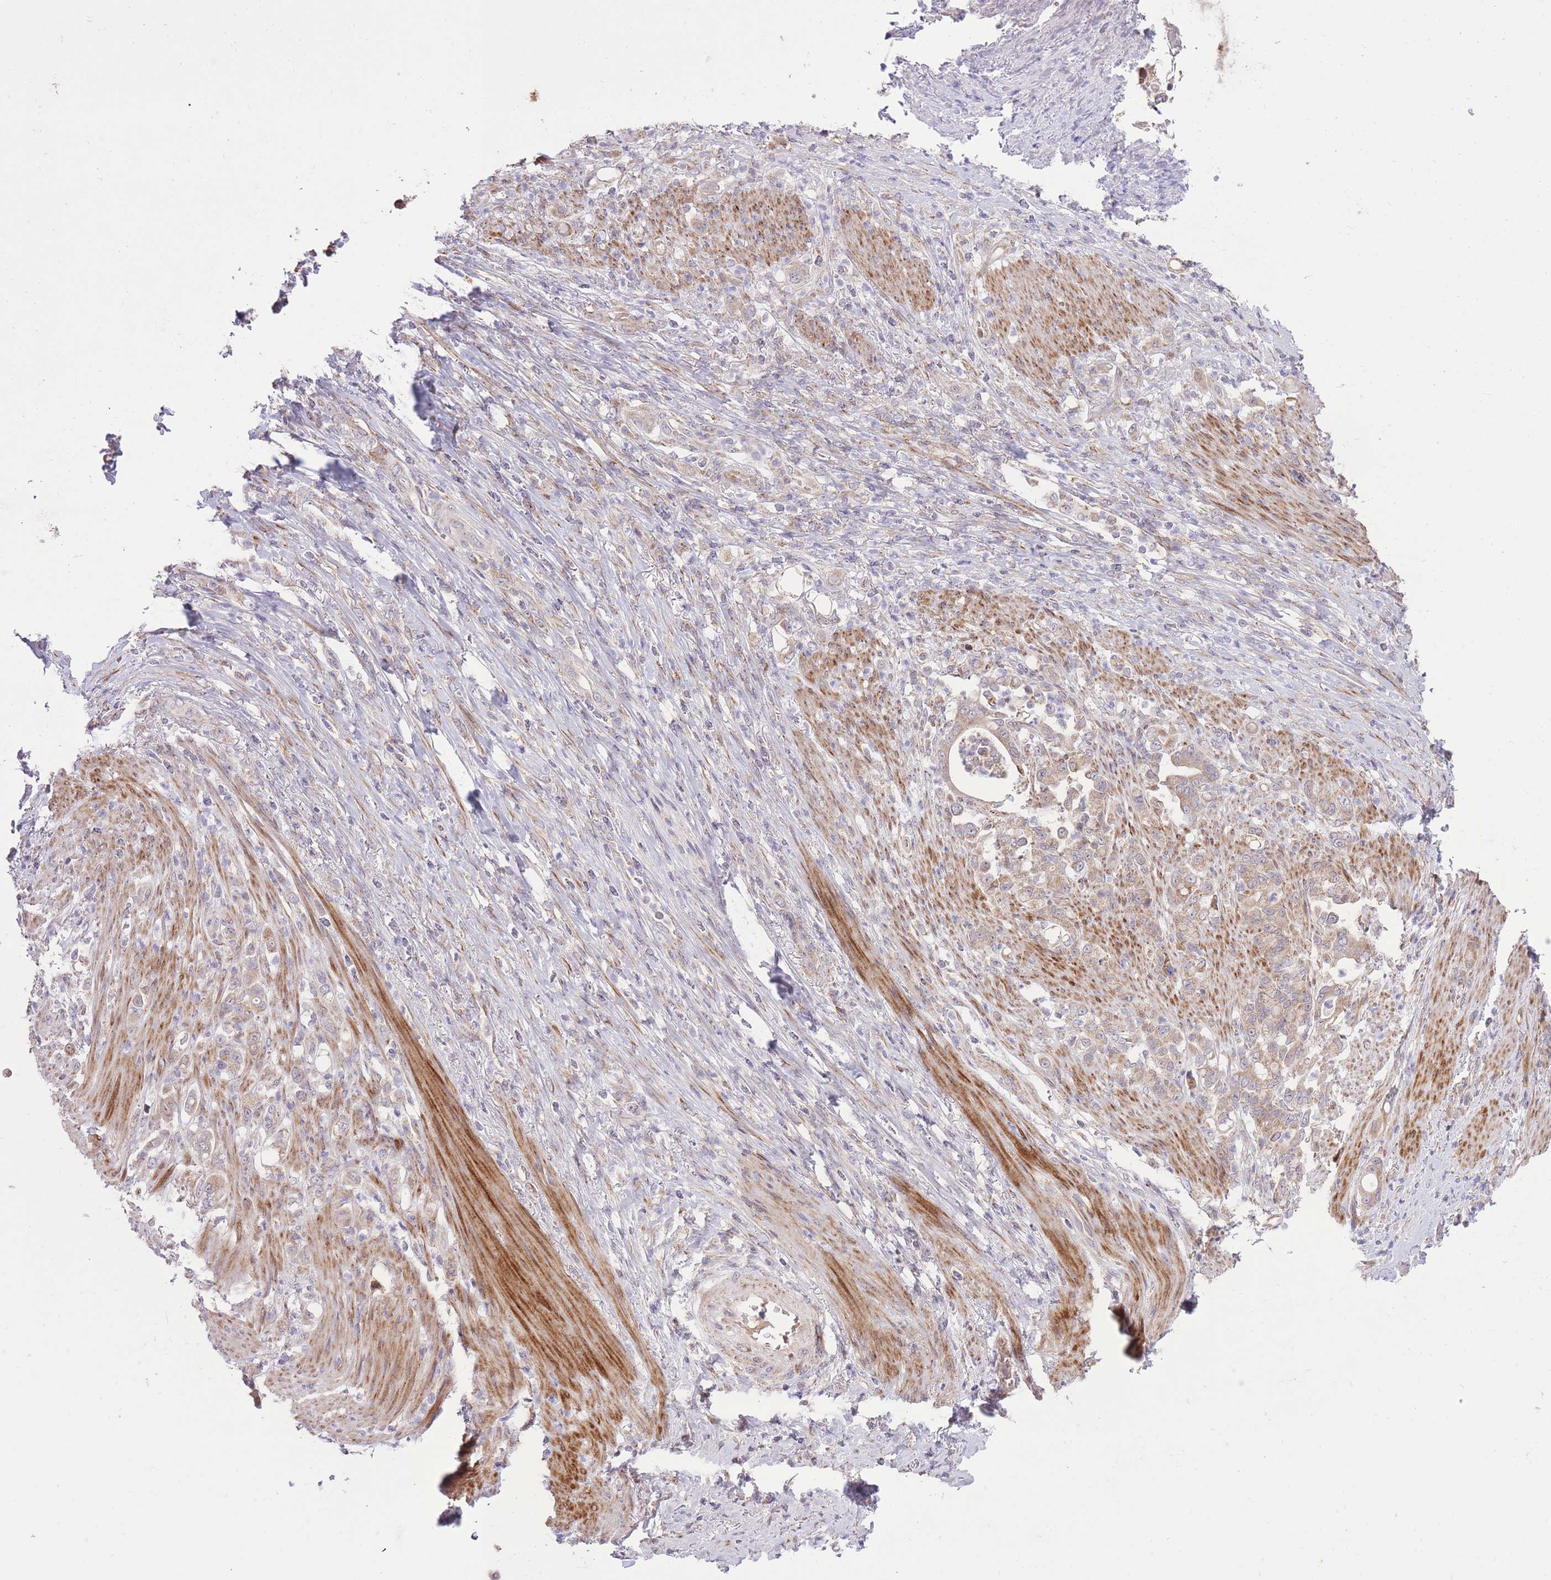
{"staining": {"intensity": "weak", "quantity": "25%-75%", "location": "cytoplasmic/membranous"}, "tissue": "stomach cancer", "cell_type": "Tumor cells", "image_type": "cancer", "snomed": [{"axis": "morphology", "description": "Normal tissue, NOS"}, {"axis": "morphology", "description": "Adenocarcinoma, NOS"}, {"axis": "topography", "description": "Stomach"}], "caption": "This photomicrograph shows immunohistochemistry (IHC) staining of human adenocarcinoma (stomach), with low weak cytoplasmic/membranous expression in about 25%-75% of tumor cells.", "gene": "SLC4A4", "patient": {"sex": "female", "age": 79}}